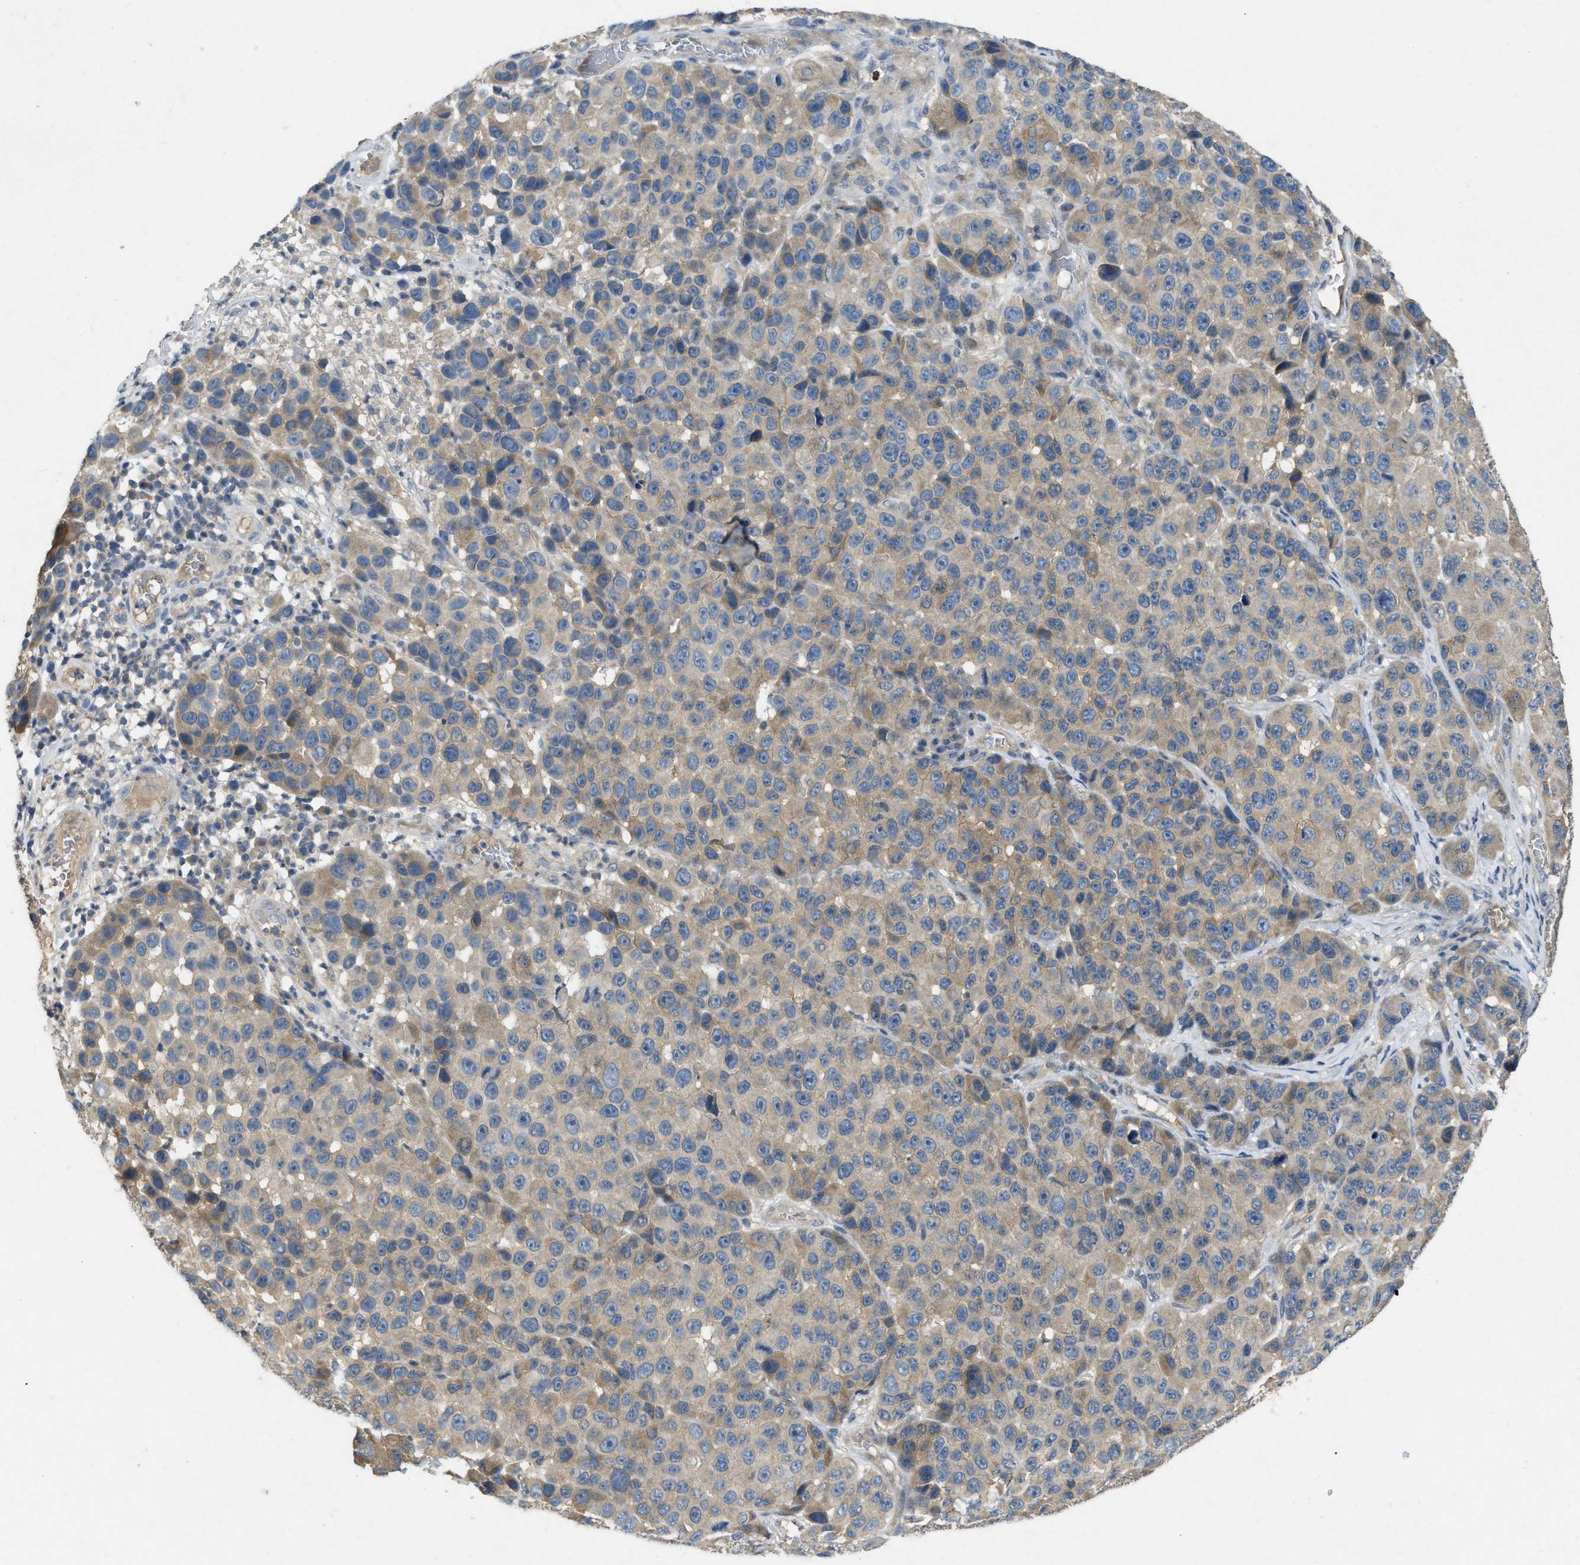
{"staining": {"intensity": "moderate", "quantity": "25%-75%", "location": "cytoplasmic/membranous"}, "tissue": "melanoma", "cell_type": "Tumor cells", "image_type": "cancer", "snomed": [{"axis": "morphology", "description": "Malignant melanoma, NOS"}, {"axis": "topography", "description": "Skin"}], "caption": "Immunohistochemical staining of human melanoma reveals medium levels of moderate cytoplasmic/membranous staining in approximately 25%-75% of tumor cells. The staining was performed using DAB (3,3'-diaminobenzidine), with brown indicating positive protein expression. Nuclei are stained blue with hematoxylin.", "gene": "PPP3CA", "patient": {"sex": "male", "age": 53}}